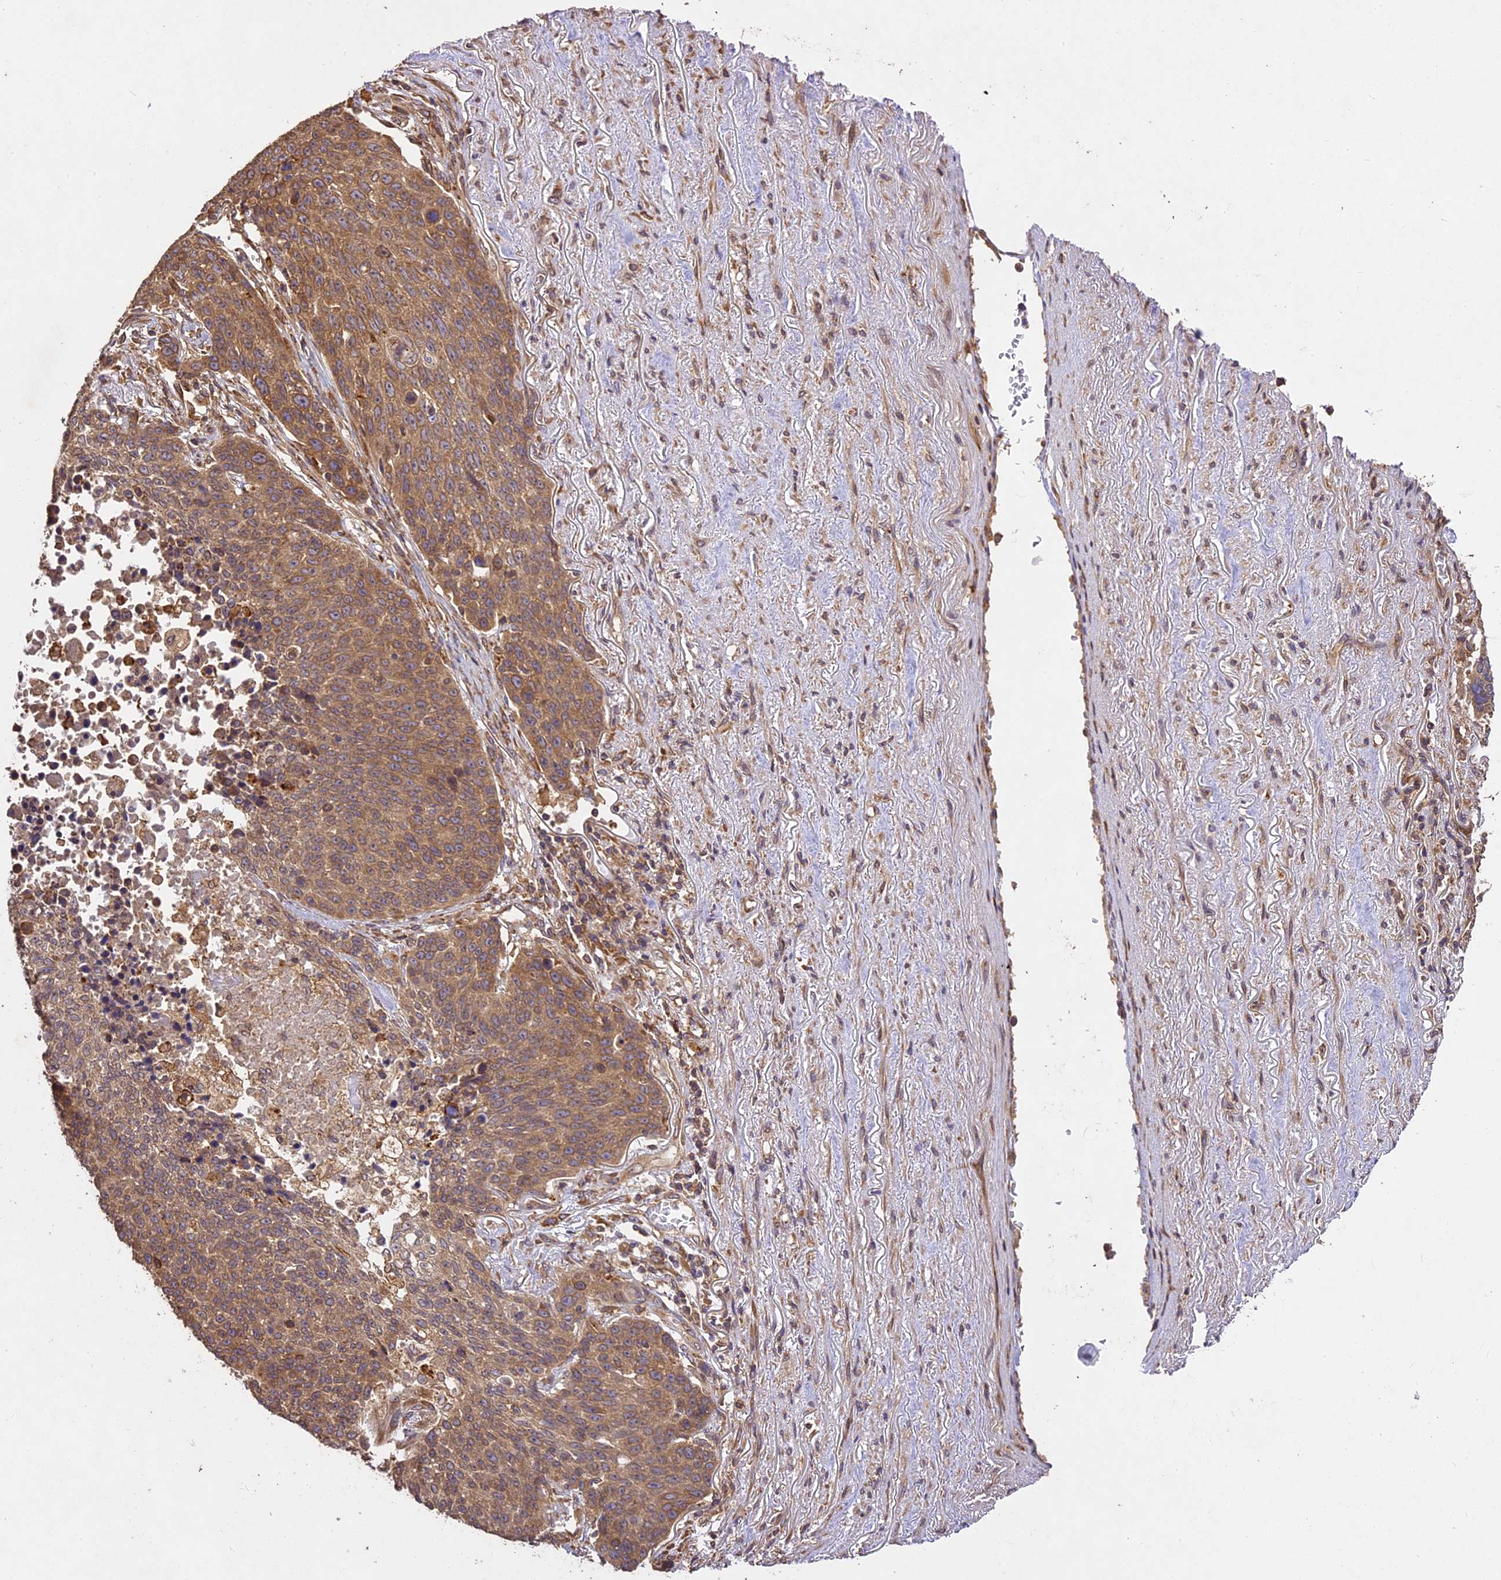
{"staining": {"intensity": "moderate", "quantity": ">75%", "location": "cytoplasmic/membranous"}, "tissue": "lung cancer", "cell_type": "Tumor cells", "image_type": "cancer", "snomed": [{"axis": "morphology", "description": "Normal tissue, NOS"}, {"axis": "morphology", "description": "Squamous cell carcinoma, NOS"}, {"axis": "topography", "description": "Lymph node"}, {"axis": "topography", "description": "Lung"}], "caption": "Immunohistochemistry (IHC) (DAB (3,3'-diaminobenzidine)) staining of human lung cancer (squamous cell carcinoma) exhibits moderate cytoplasmic/membranous protein positivity in about >75% of tumor cells.", "gene": "BRAP", "patient": {"sex": "male", "age": 66}}